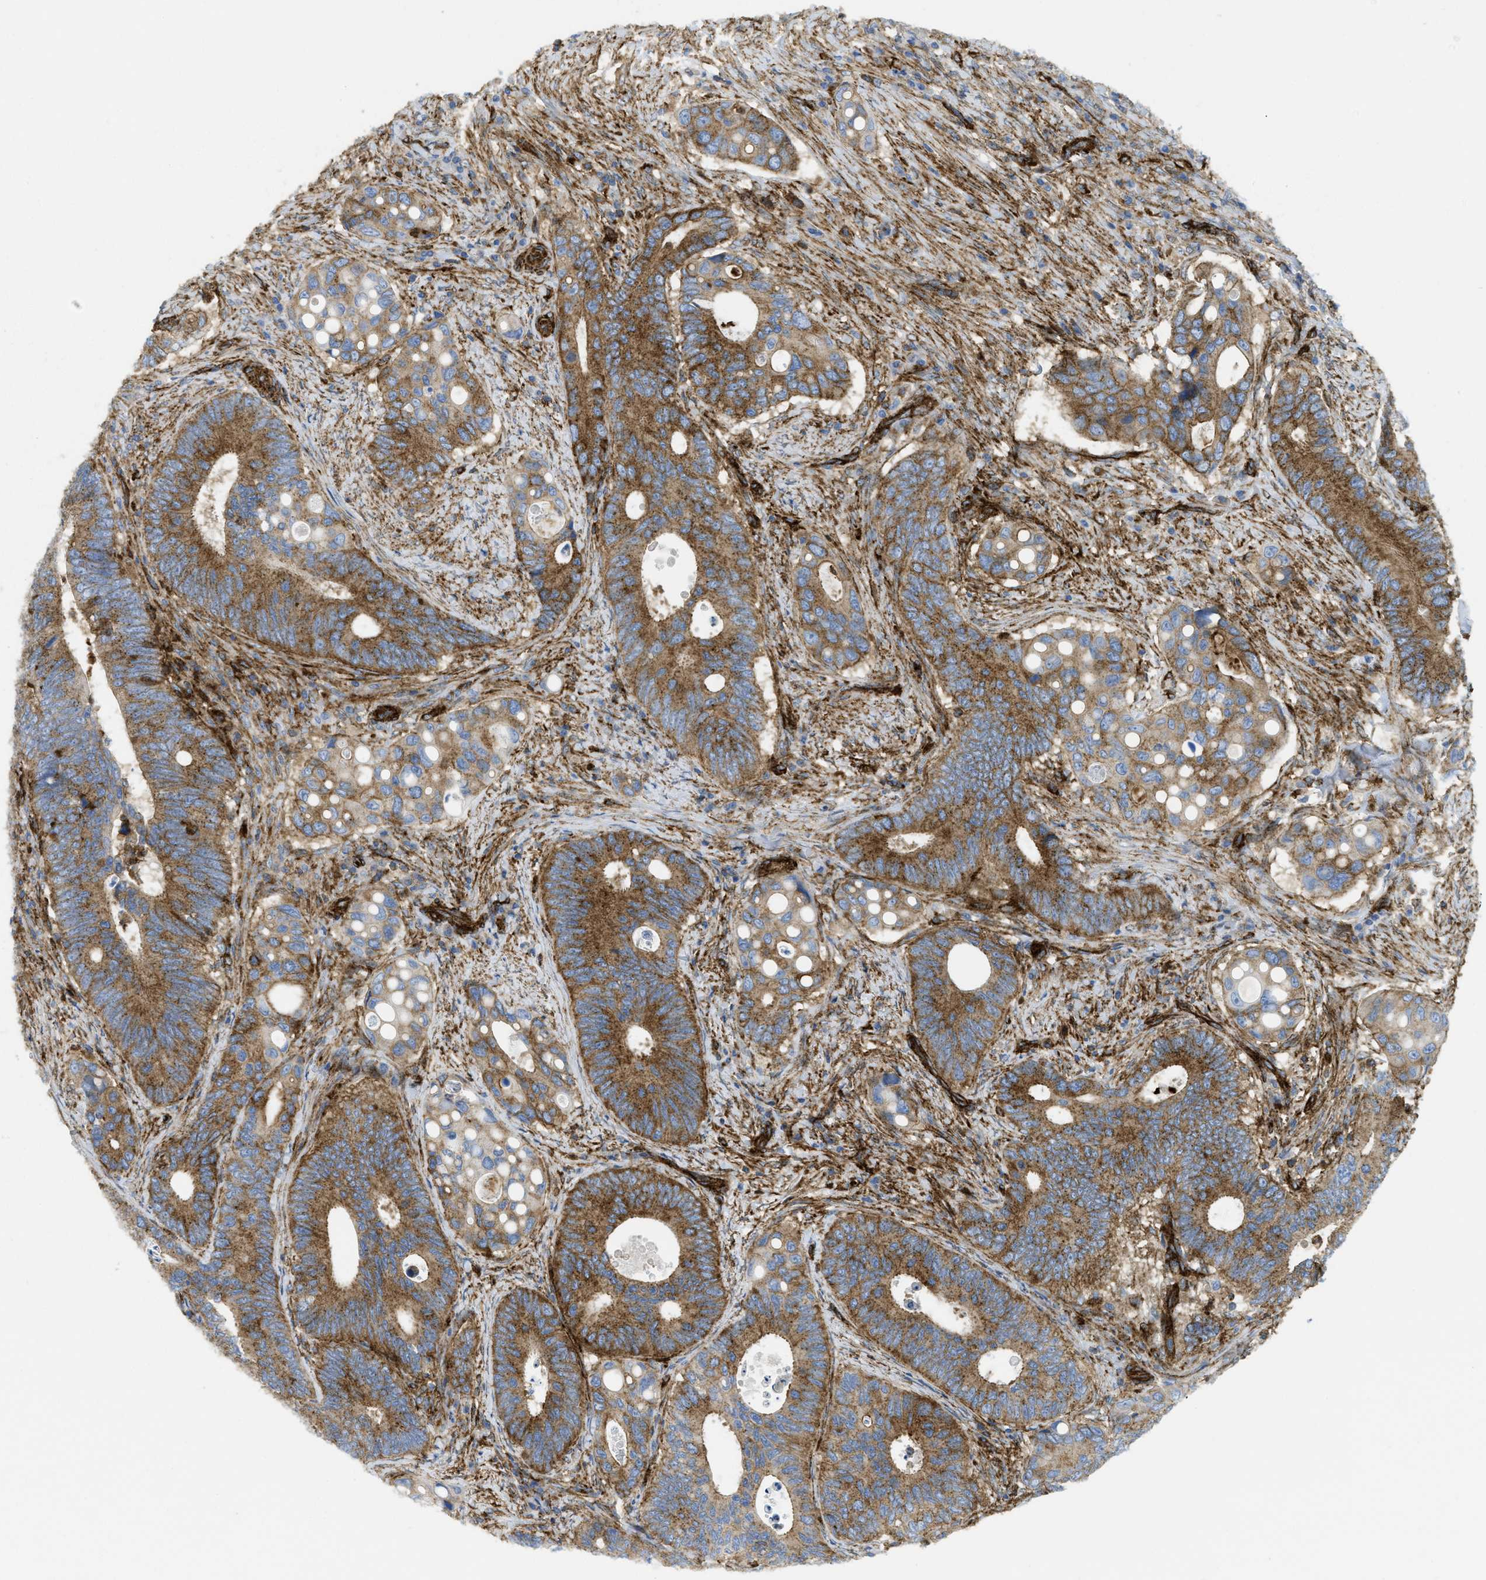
{"staining": {"intensity": "moderate", "quantity": ">75%", "location": "cytoplasmic/membranous"}, "tissue": "colorectal cancer", "cell_type": "Tumor cells", "image_type": "cancer", "snomed": [{"axis": "morphology", "description": "Inflammation, NOS"}, {"axis": "morphology", "description": "Adenocarcinoma, NOS"}, {"axis": "topography", "description": "Colon"}], "caption": "Immunohistochemical staining of colorectal adenocarcinoma displays moderate cytoplasmic/membranous protein expression in about >75% of tumor cells.", "gene": "HIP1", "patient": {"sex": "male", "age": 72}}